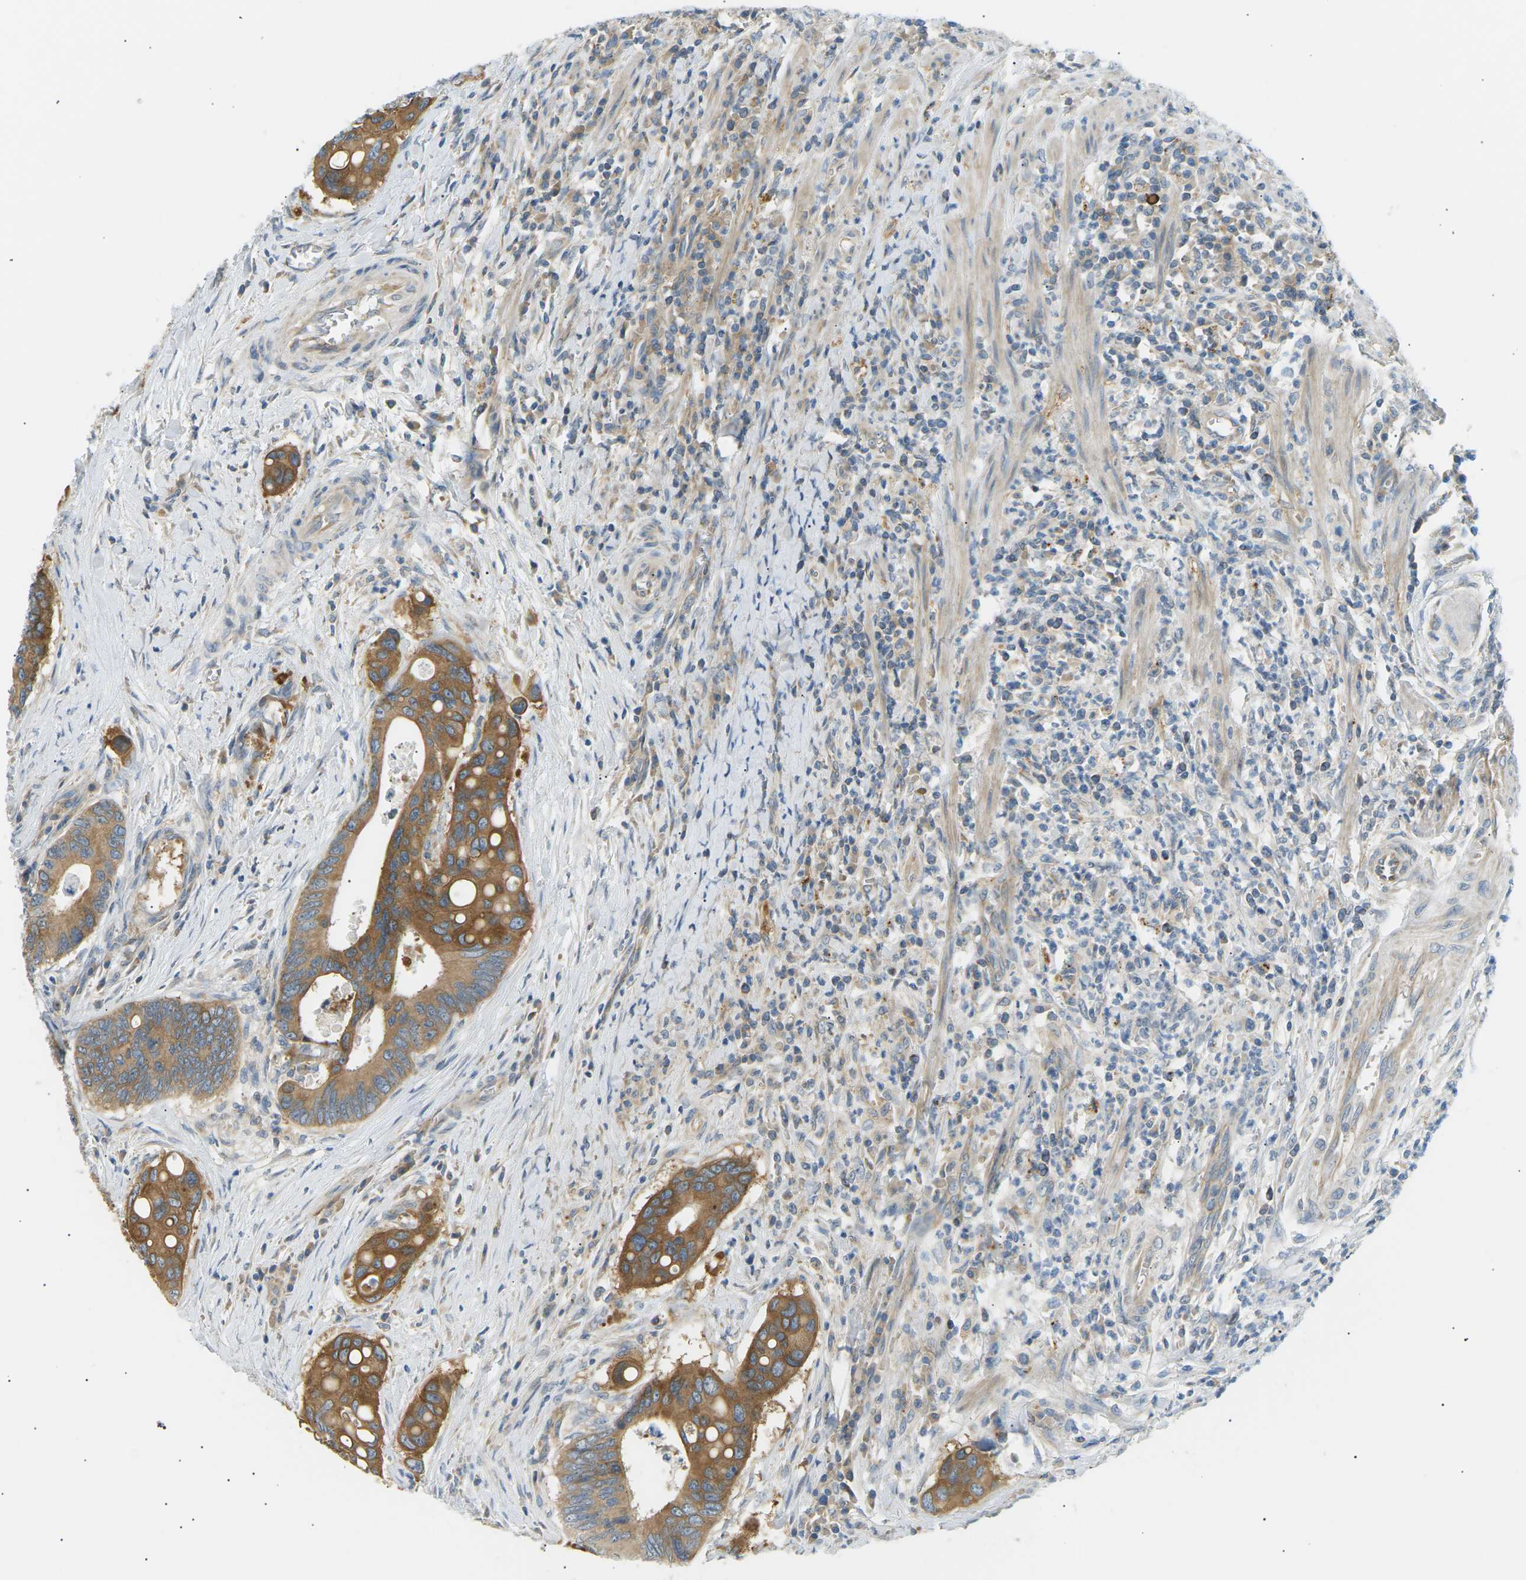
{"staining": {"intensity": "moderate", "quantity": ">75%", "location": "cytoplasmic/membranous"}, "tissue": "colorectal cancer", "cell_type": "Tumor cells", "image_type": "cancer", "snomed": [{"axis": "morphology", "description": "Inflammation, NOS"}, {"axis": "morphology", "description": "Adenocarcinoma, NOS"}, {"axis": "topography", "description": "Colon"}], "caption": "Human colorectal cancer stained with a brown dye displays moderate cytoplasmic/membranous positive staining in approximately >75% of tumor cells.", "gene": "TBC1D8", "patient": {"sex": "male", "age": 72}}